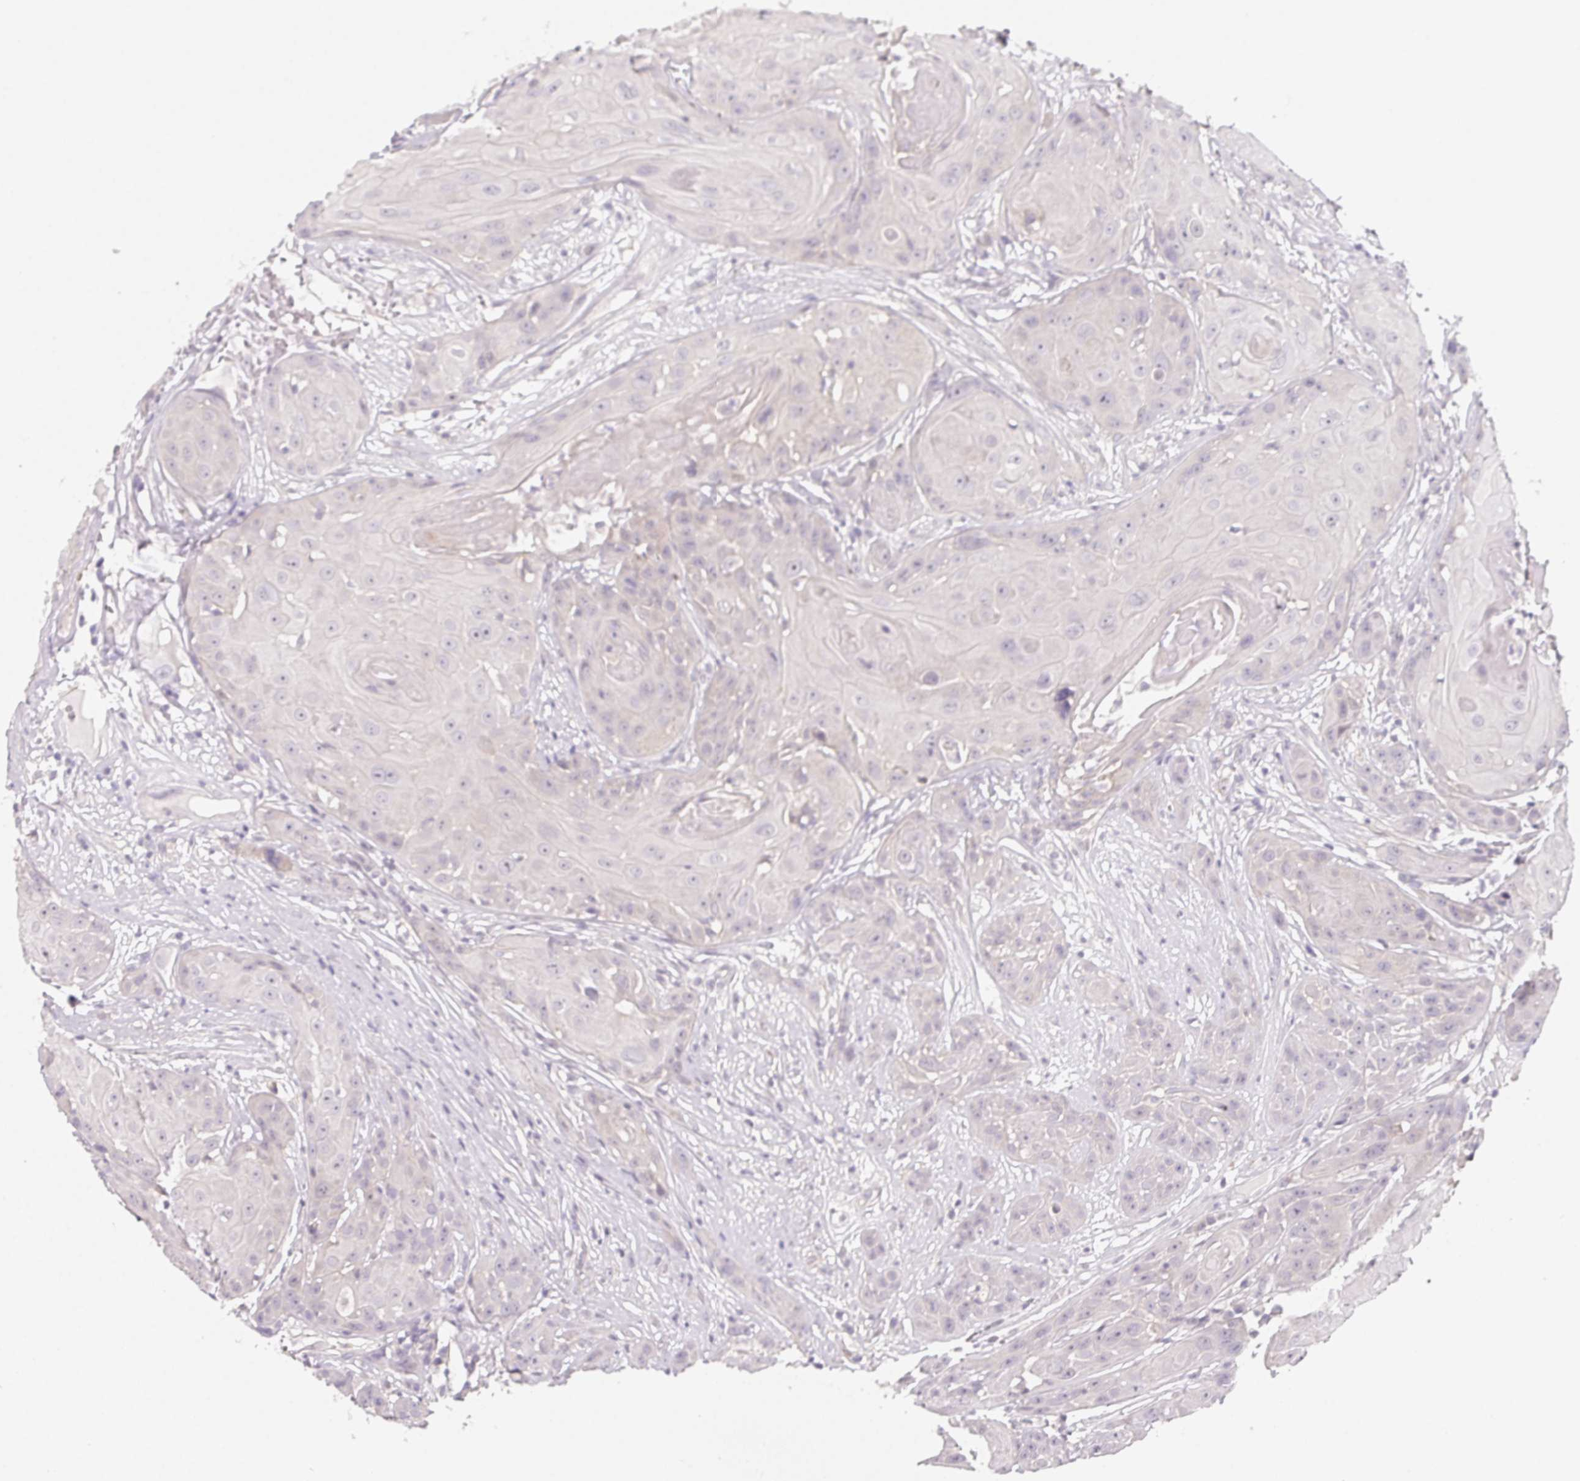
{"staining": {"intensity": "negative", "quantity": "none", "location": "none"}, "tissue": "head and neck cancer", "cell_type": "Tumor cells", "image_type": "cancer", "snomed": [{"axis": "morphology", "description": "Squamous cell carcinoma, NOS"}, {"axis": "topography", "description": "Skin"}, {"axis": "topography", "description": "Head-Neck"}], "caption": "The immunohistochemistry (IHC) histopathology image has no significant expression in tumor cells of squamous cell carcinoma (head and neck) tissue. The staining is performed using DAB (3,3'-diaminobenzidine) brown chromogen with nuclei counter-stained in using hematoxylin.", "gene": "LRRC23", "patient": {"sex": "male", "age": 80}}